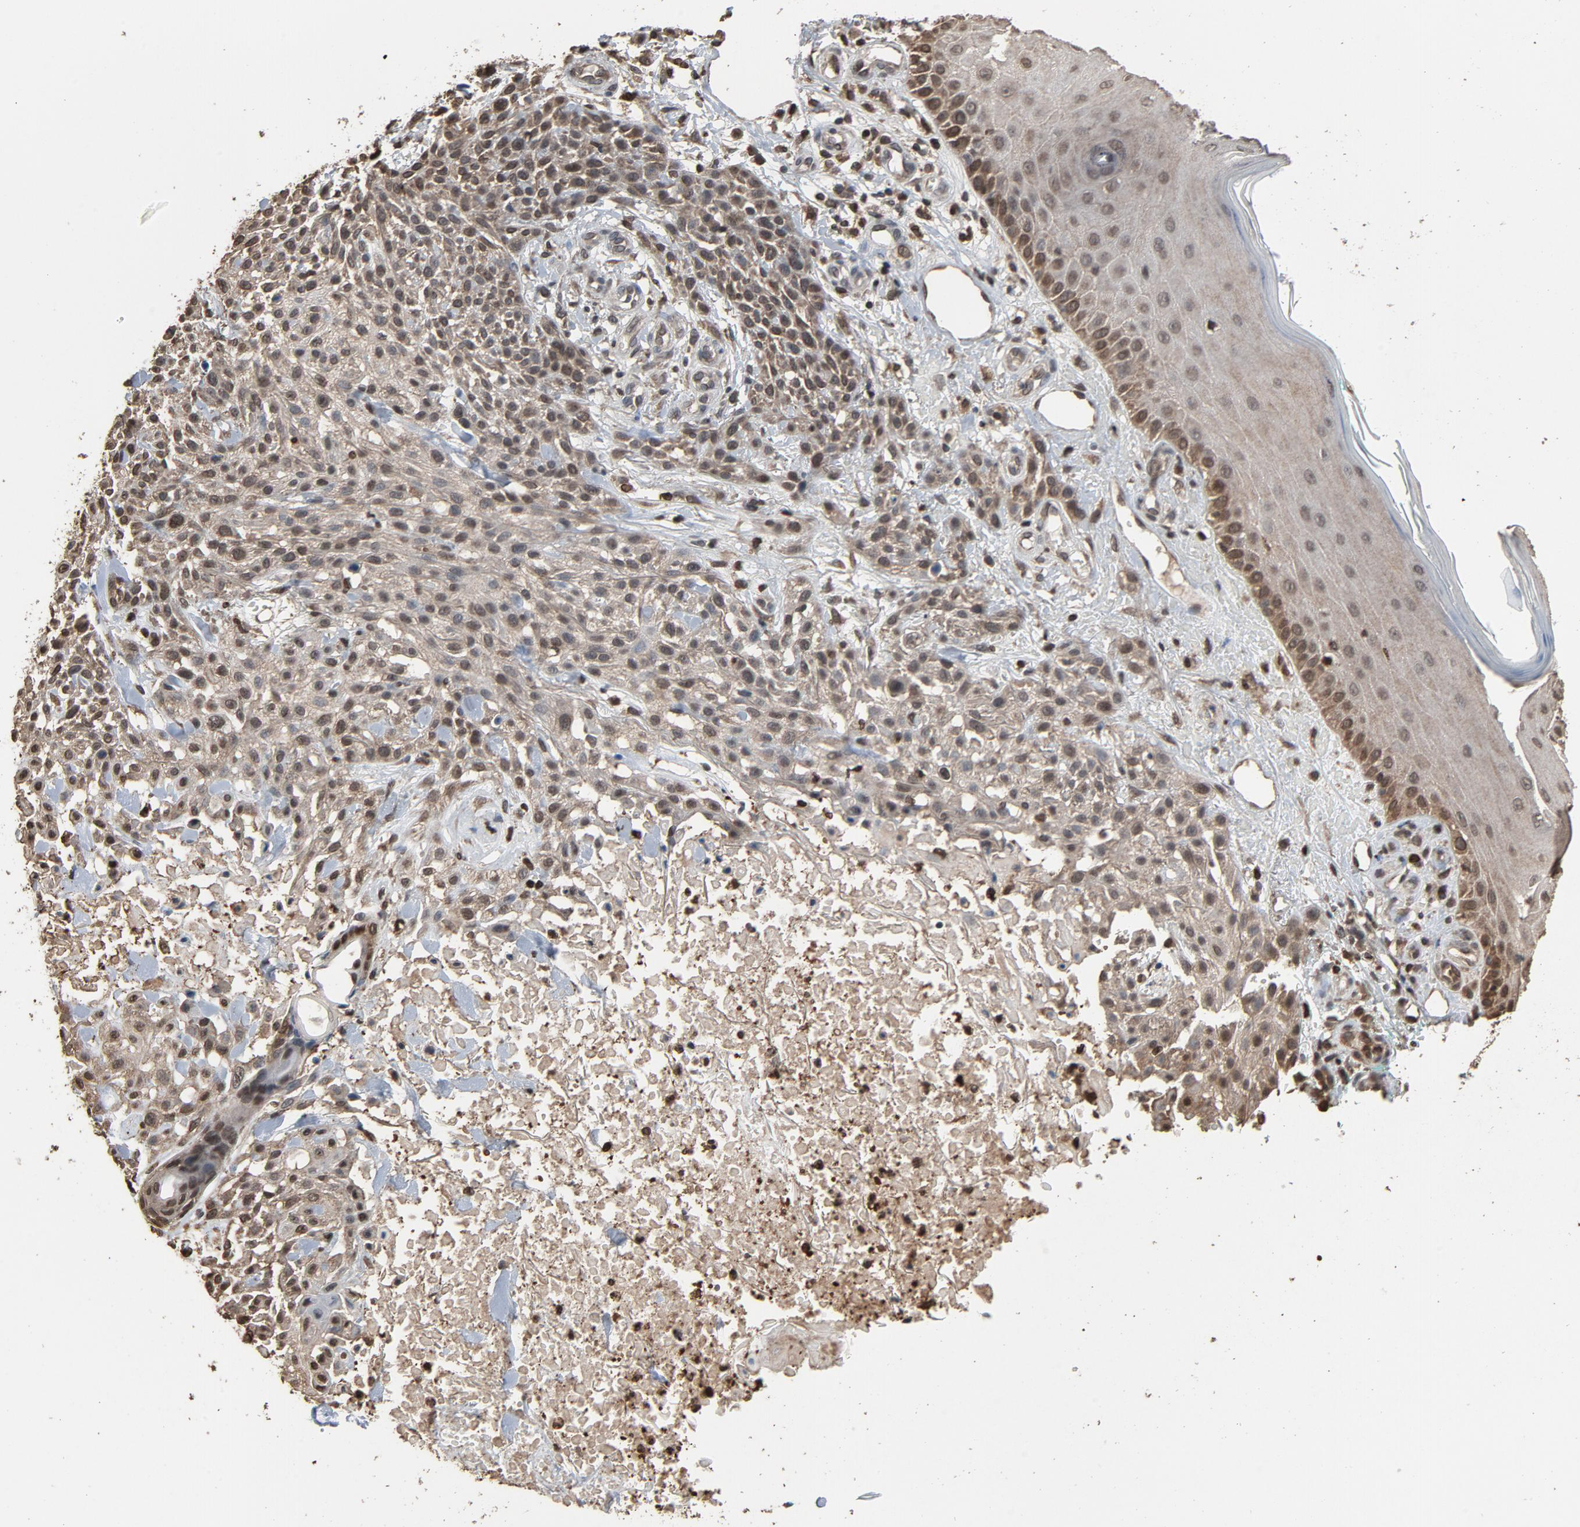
{"staining": {"intensity": "weak", "quantity": "25%-75%", "location": "cytoplasmic/membranous,nuclear"}, "tissue": "skin cancer", "cell_type": "Tumor cells", "image_type": "cancer", "snomed": [{"axis": "morphology", "description": "Squamous cell carcinoma, NOS"}, {"axis": "topography", "description": "Skin"}], "caption": "Immunohistochemical staining of human skin cancer (squamous cell carcinoma) reveals low levels of weak cytoplasmic/membranous and nuclear expression in about 25%-75% of tumor cells.", "gene": "UBE2D1", "patient": {"sex": "female", "age": 42}}